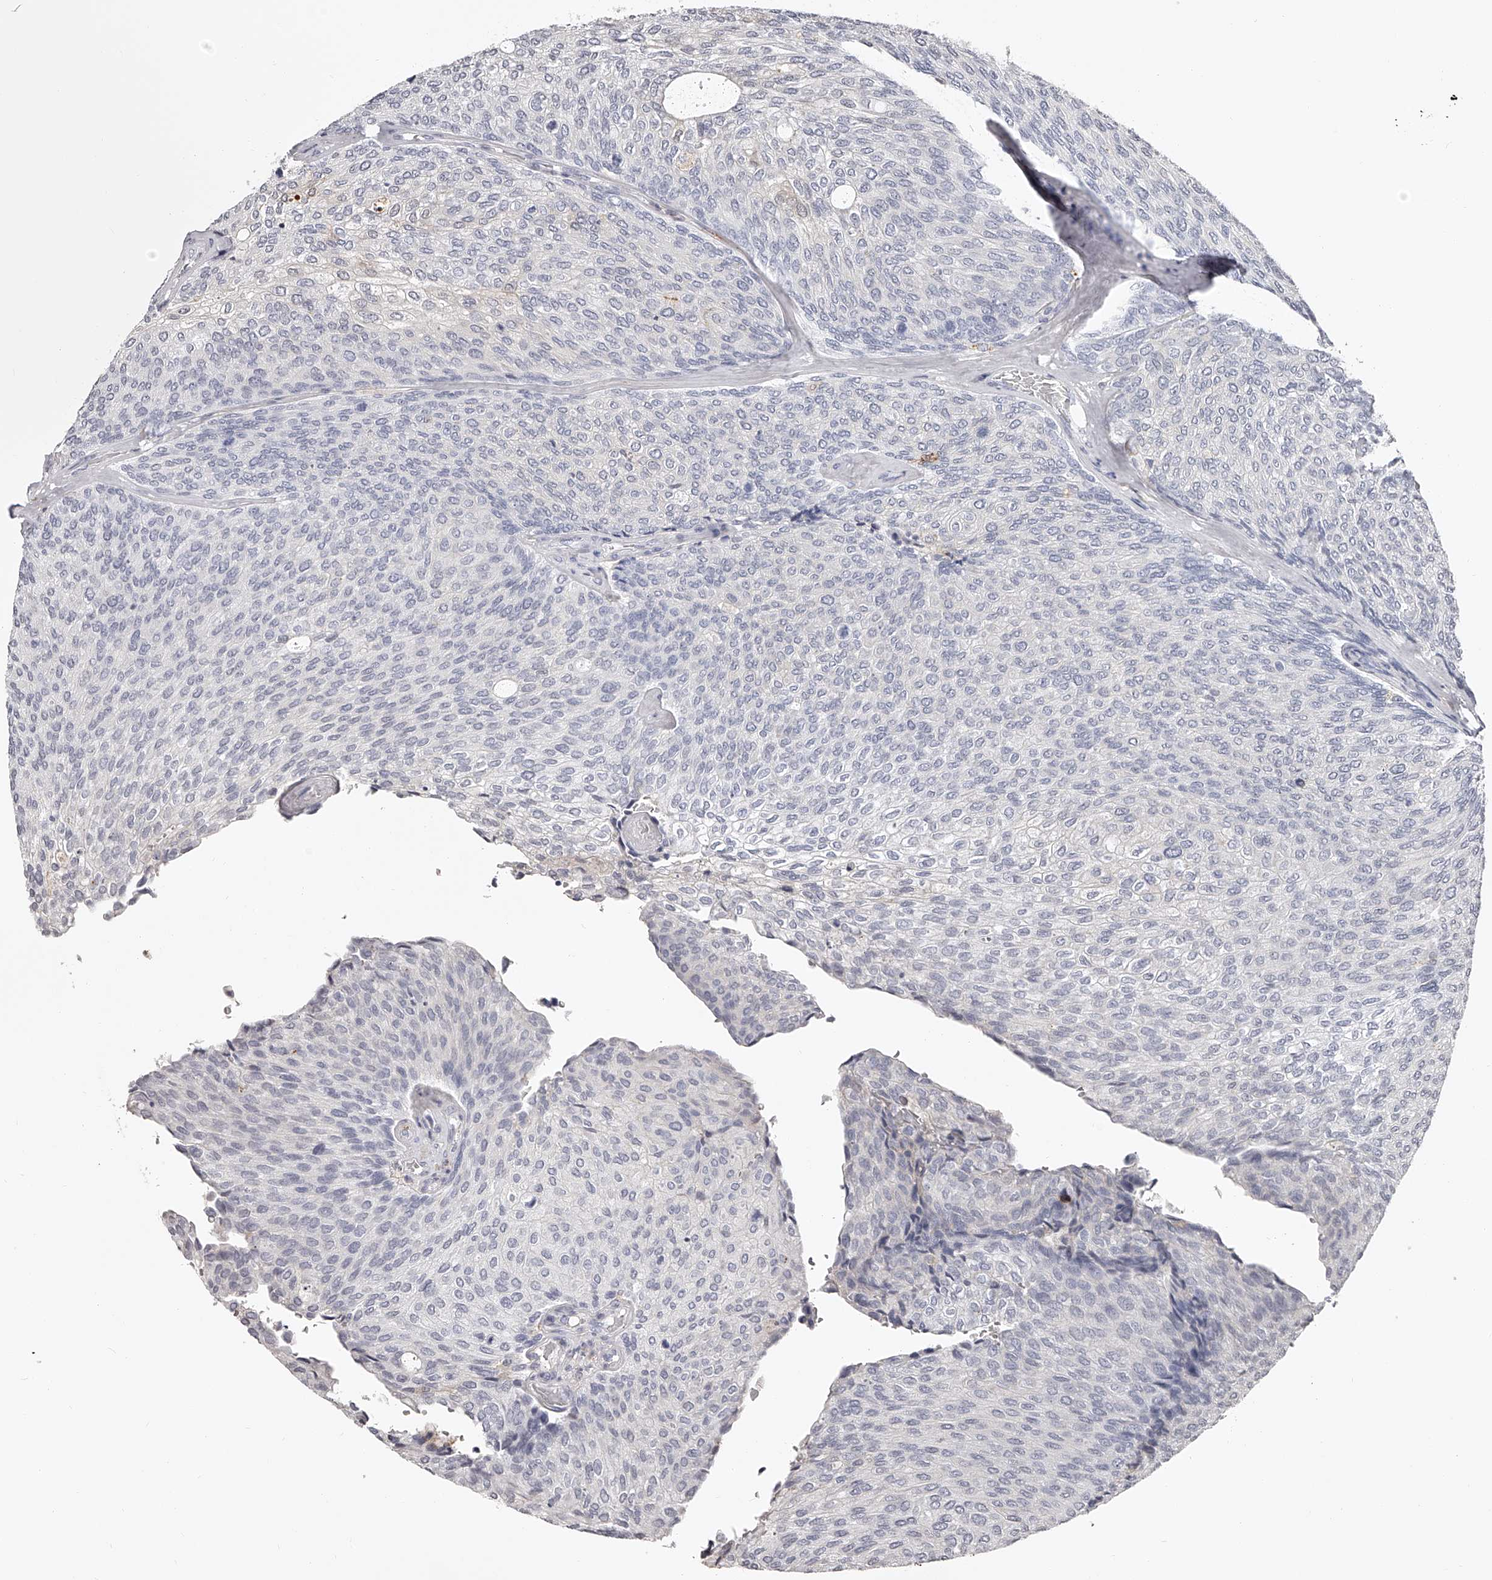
{"staining": {"intensity": "negative", "quantity": "none", "location": "none"}, "tissue": "urothelial cancer", "cell_type": "Tumor cells", "image_type": "cancer", "snomed": [{"axis": "morphology", "description": "Urothelial carcinoma, Low grade"}, {"axis": "topography", "description": "Urinary bladder"}], "caption": "Low-grade urothelial carcinoma was stained to show a protein in brown. There is no significant positivity in tumor cells.", "gene": "PACSIN1", "patient": {"sex": "female", "age": 79}}